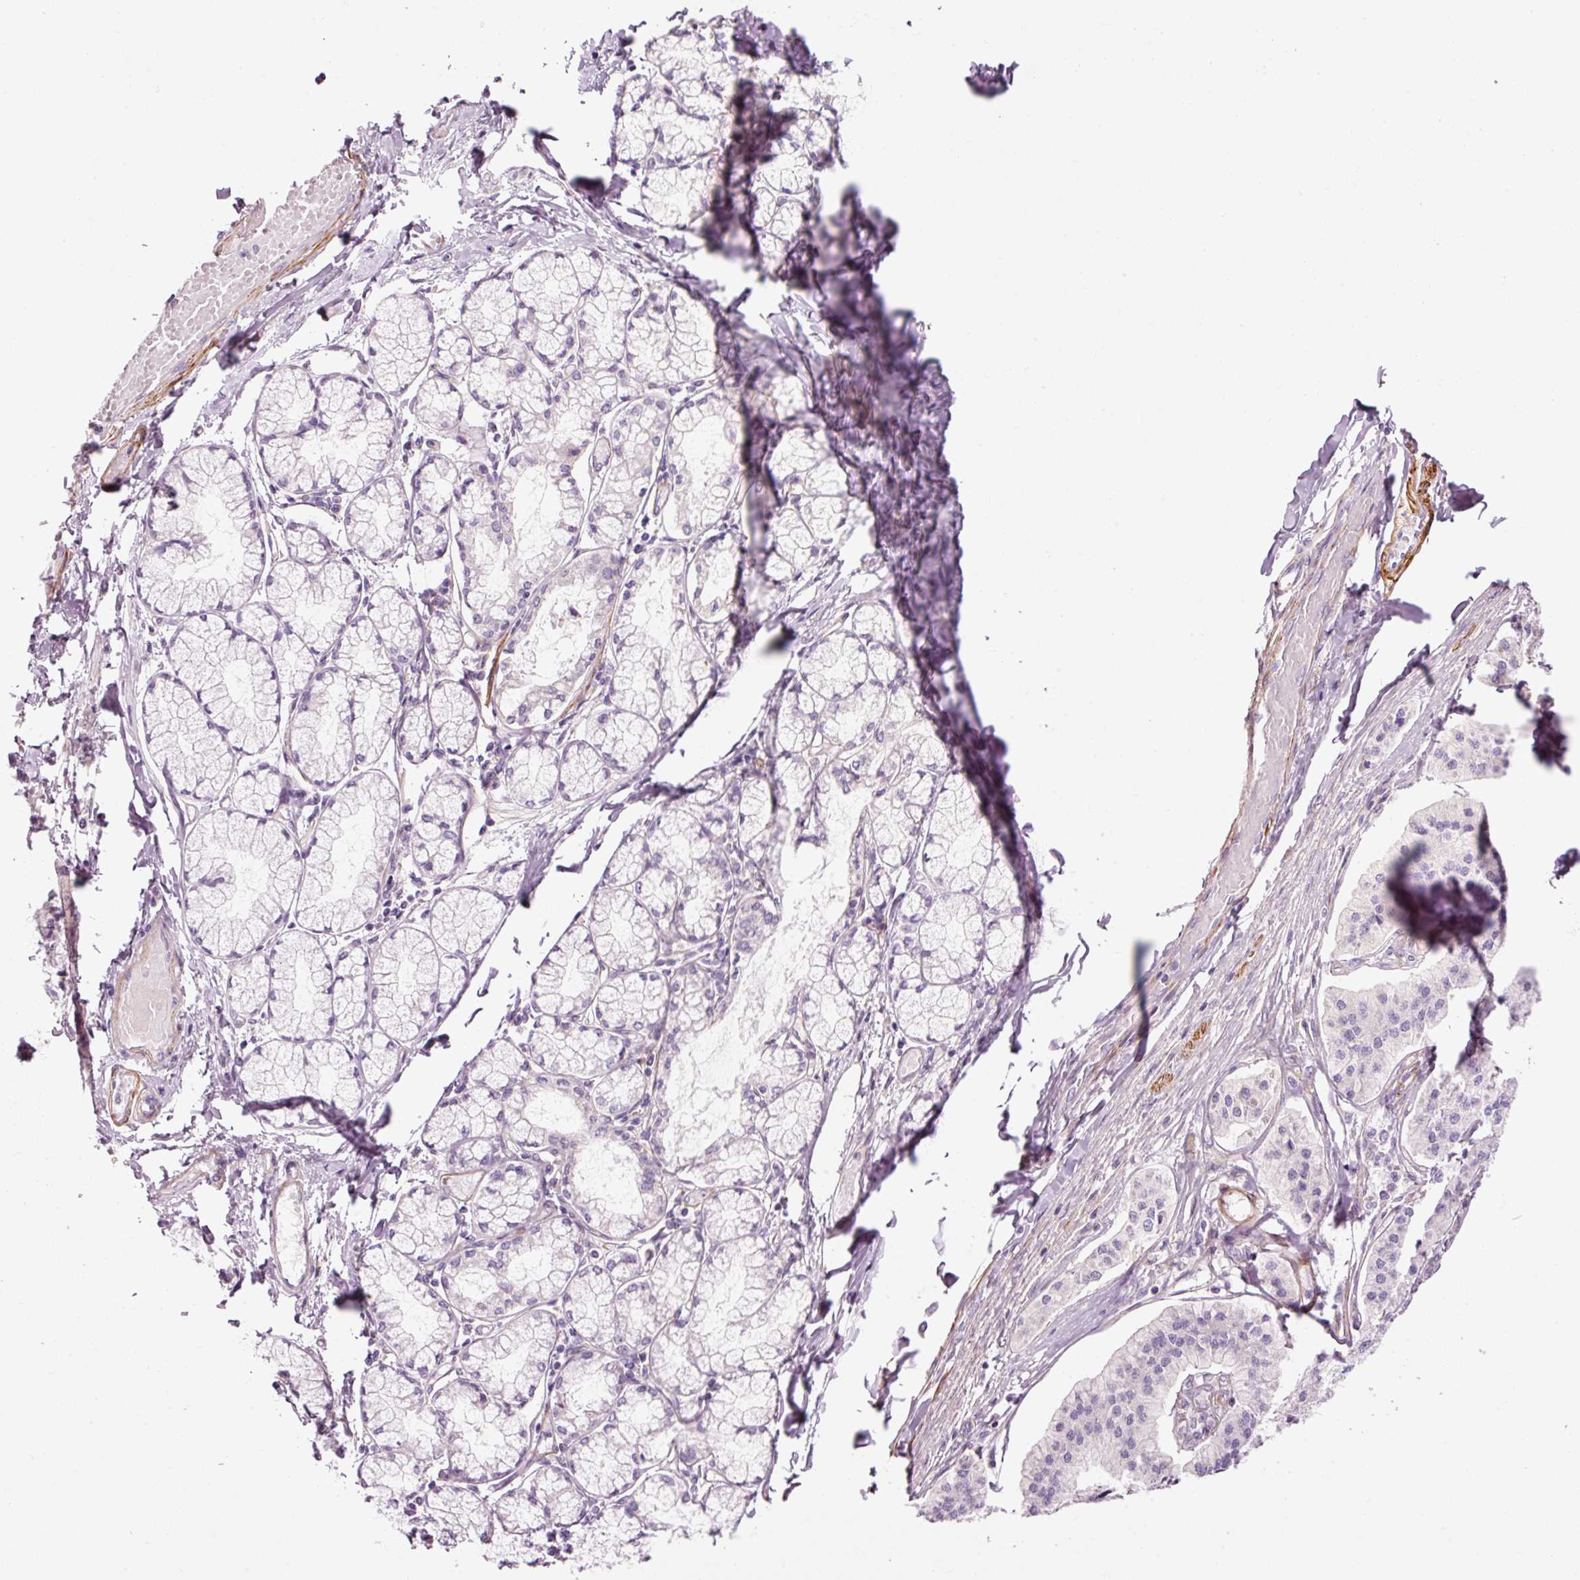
{"staining": {"intensity": "negative", "quantity": "none", "location": "none"}, "tissue": "pancreatic cancer", "cell_type": "Tumor cells", "image_type": "cancer", "snomed": [{"axis": "morphology", "description": "Adenocarcinoma, NOS"}, {"axis": "topography", "description": "Pancreas"}], "caption": "DAB immunohistochemical staining of human pancreatic adenocarcinoma exhibits no significant staining in tumor cells.", "gene": "ANKRD20A1", "patient": {"sex": "female", "age": 50}}